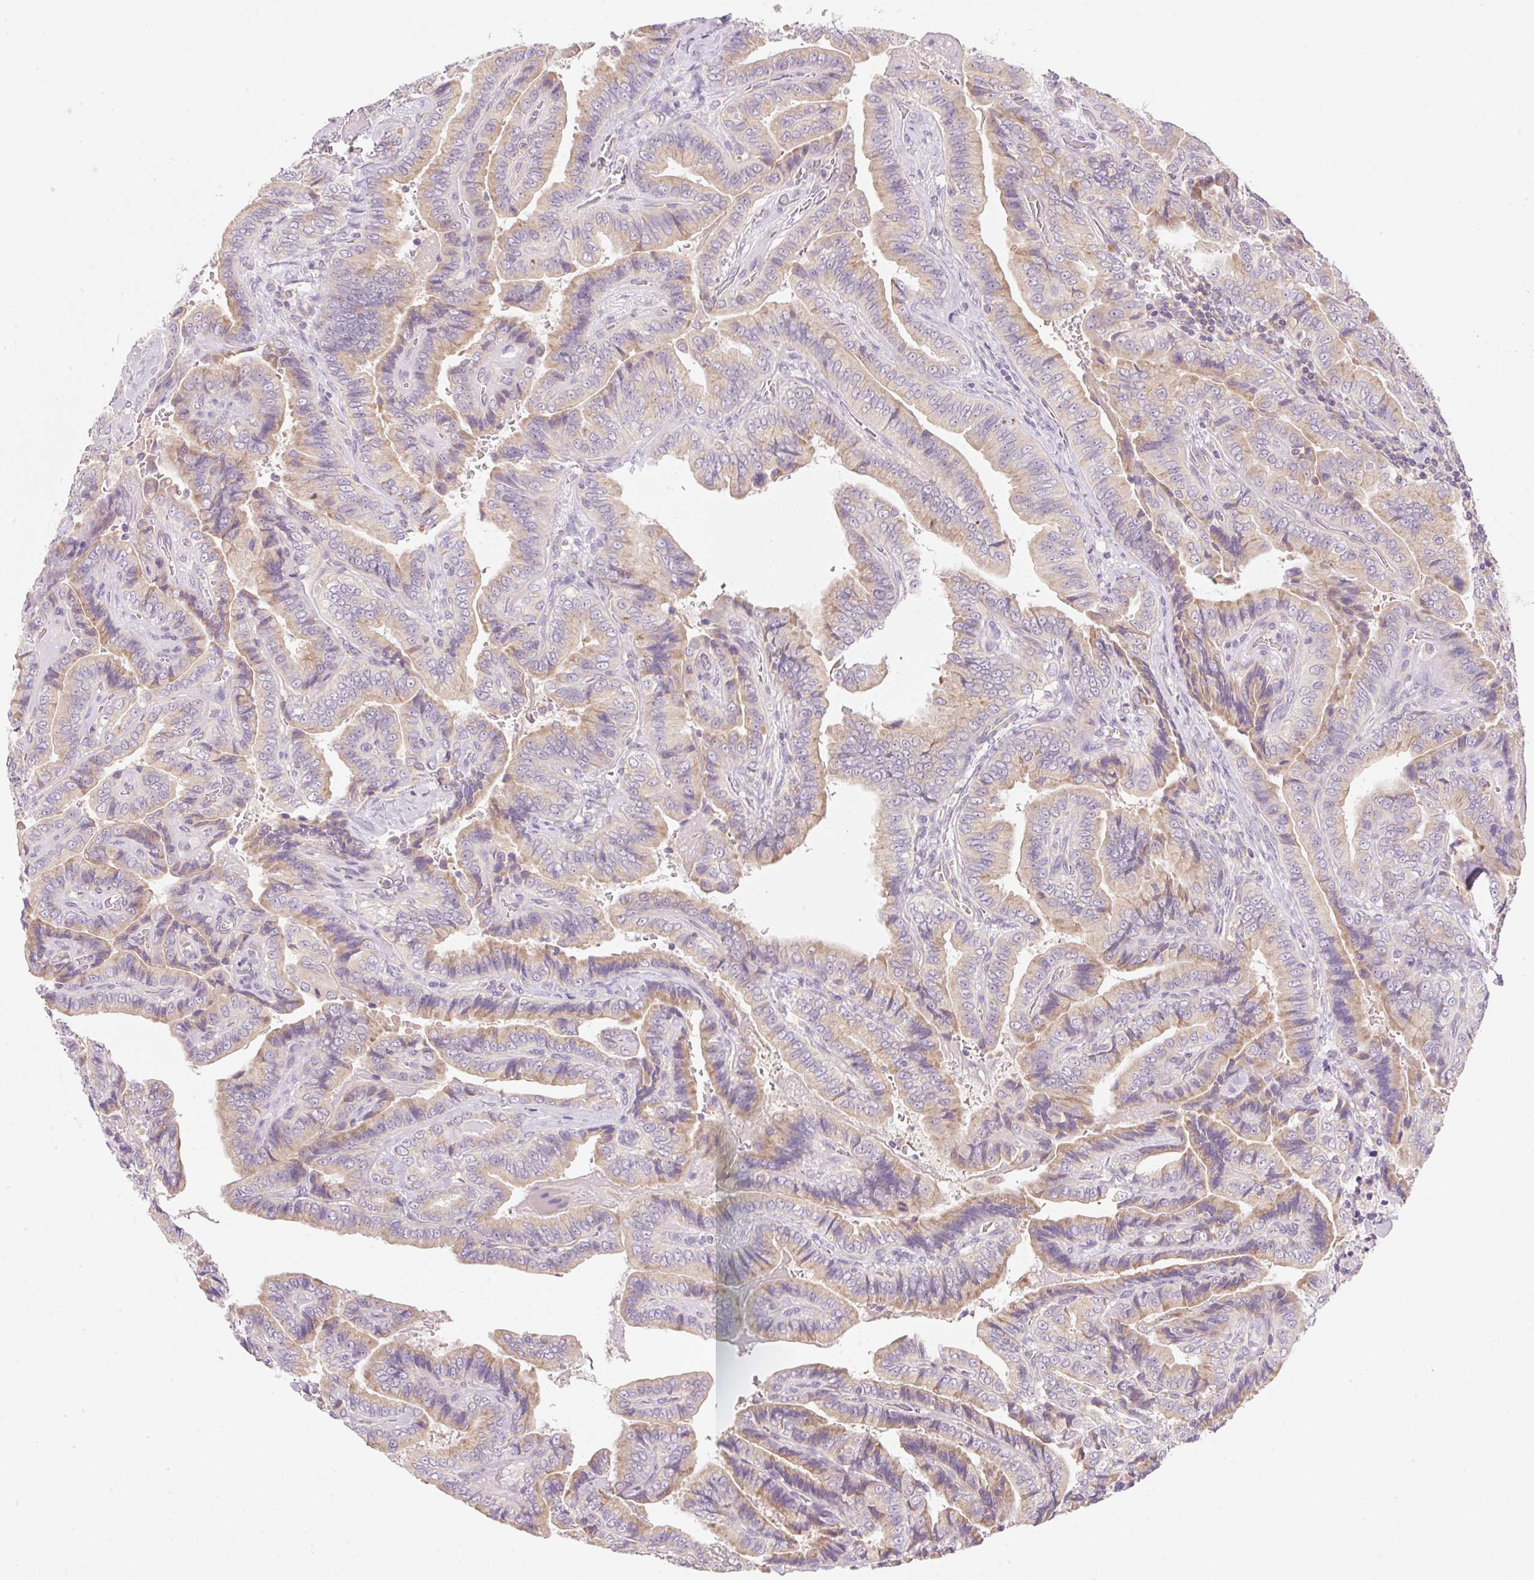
{"staining": {"intensity": "weak", "quantity": ">75%", "location": "cytoplasmic/membranous"}, "tissue": "thyroid cancer", "cell_type": "Tumor cells", "image_type": "cancer", "snomed": [{"axis": "morphology", "description": "Papillary adenocarcinoma, NOS"}, {"axis": "topography", "description": "Thyroid gland"}], "caption": "This is an image of immunohistochemistry (IHC) staining of papillary adenocarcinoma (thyroid), which shows weak staining in the cytoplasmic/membranous of tumor cells.", "gene": "RPL18A", "patient": {"sex": "male", "age": 61}}